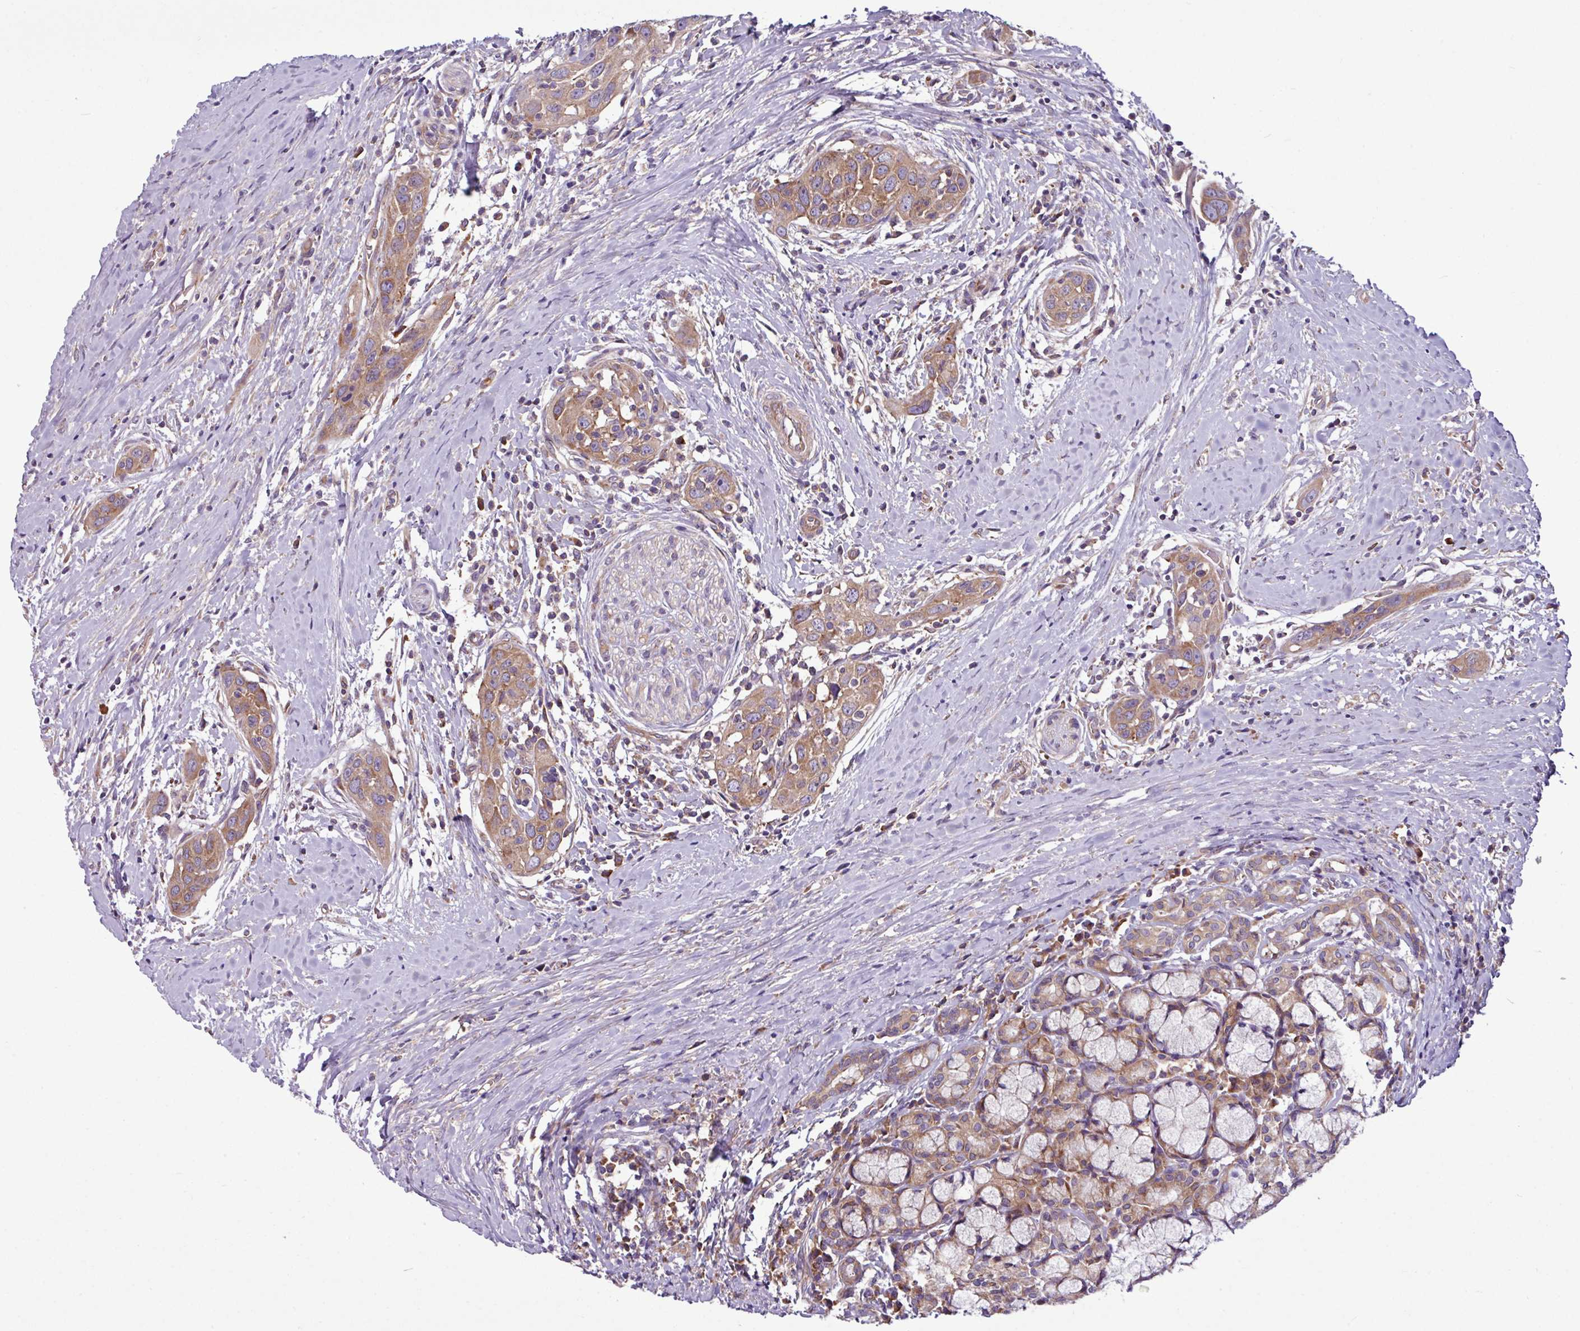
{"staining": {"intensity": "moderate", "quantity": ">75%", "location": "cytoplasmic/membranous"}, "tissue": "head and neck cancer", "cell_type": "Tumor cells", "image_type": "cancer", "snomed": [{"axis": "morphology", "description": "Squamous cell carcinoma, NOS"}, {"axis": "topography", "description": "Oral tissue"}, {"axis": "topography", "description": "Head-Neck"}], "caption": "Tumor cells exhibit medium levels of moderate cytoplasmic/membranous positivity in approximately >75% of cells in human head and neck cancer (squamous cell carcinoma).", "gene": "MROH2A", "patient": {"sex": "female", "age": 50}}